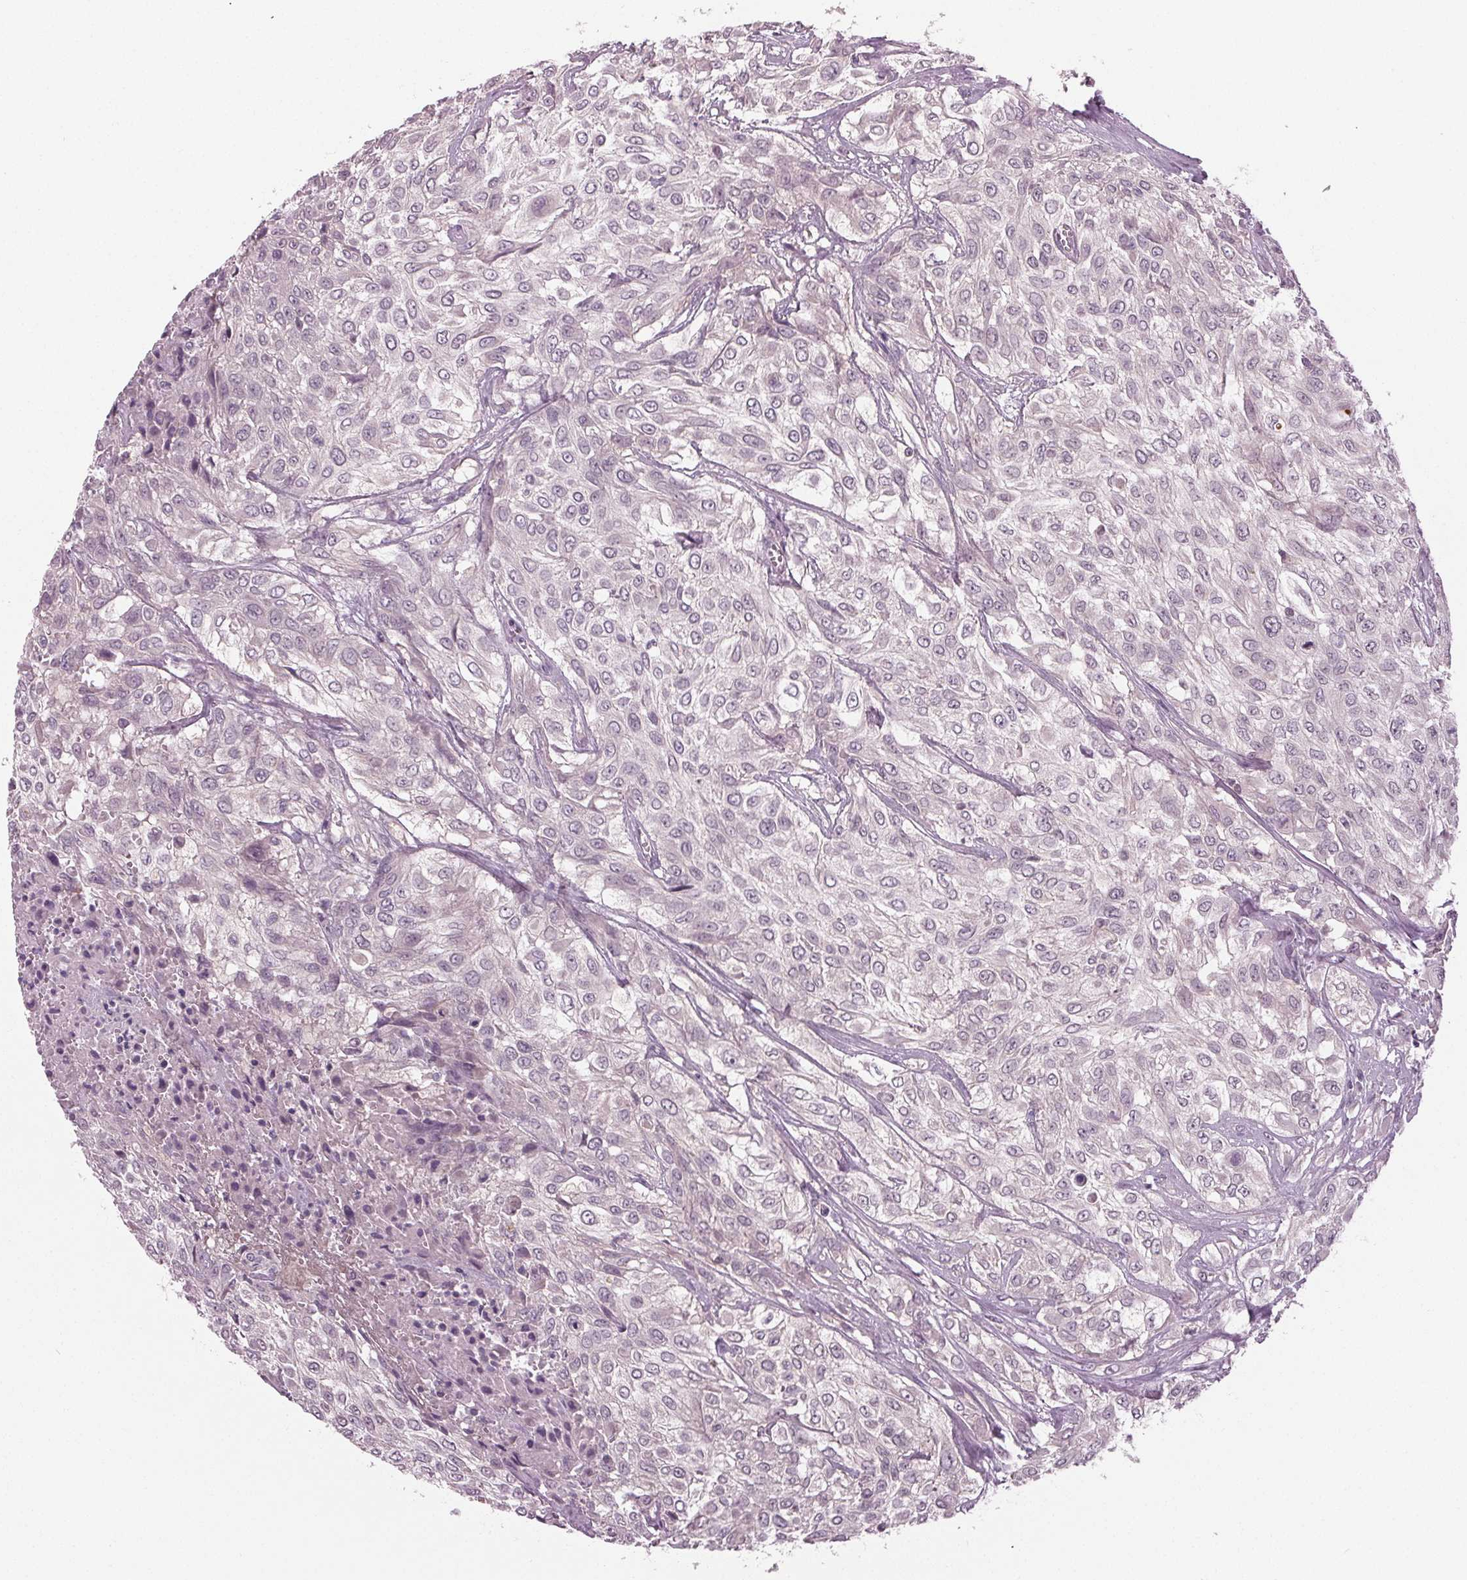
{"staining": {"intensity": "negative", "quantity": "none", "location": "none"}, "tissue": "urothelial cancer", "cell_type": "Tumor cells", "image_type": "cancer", "snomed": [{"axis": "morphology", "description": "Urothelial carcinoma, High grade"}, {"axis": "topography", "description": "Urinary bladder"}], "caption": "The histopathology image reveals no significant expression in tumor cells of urothelial cancer. (Stains: DAB IHC with hematoxylin counter stain, Microscopy: brightfield microscopy at high magnification).", "gene": "ZNF605", "patient": {"sex": "male", "age": 57}}